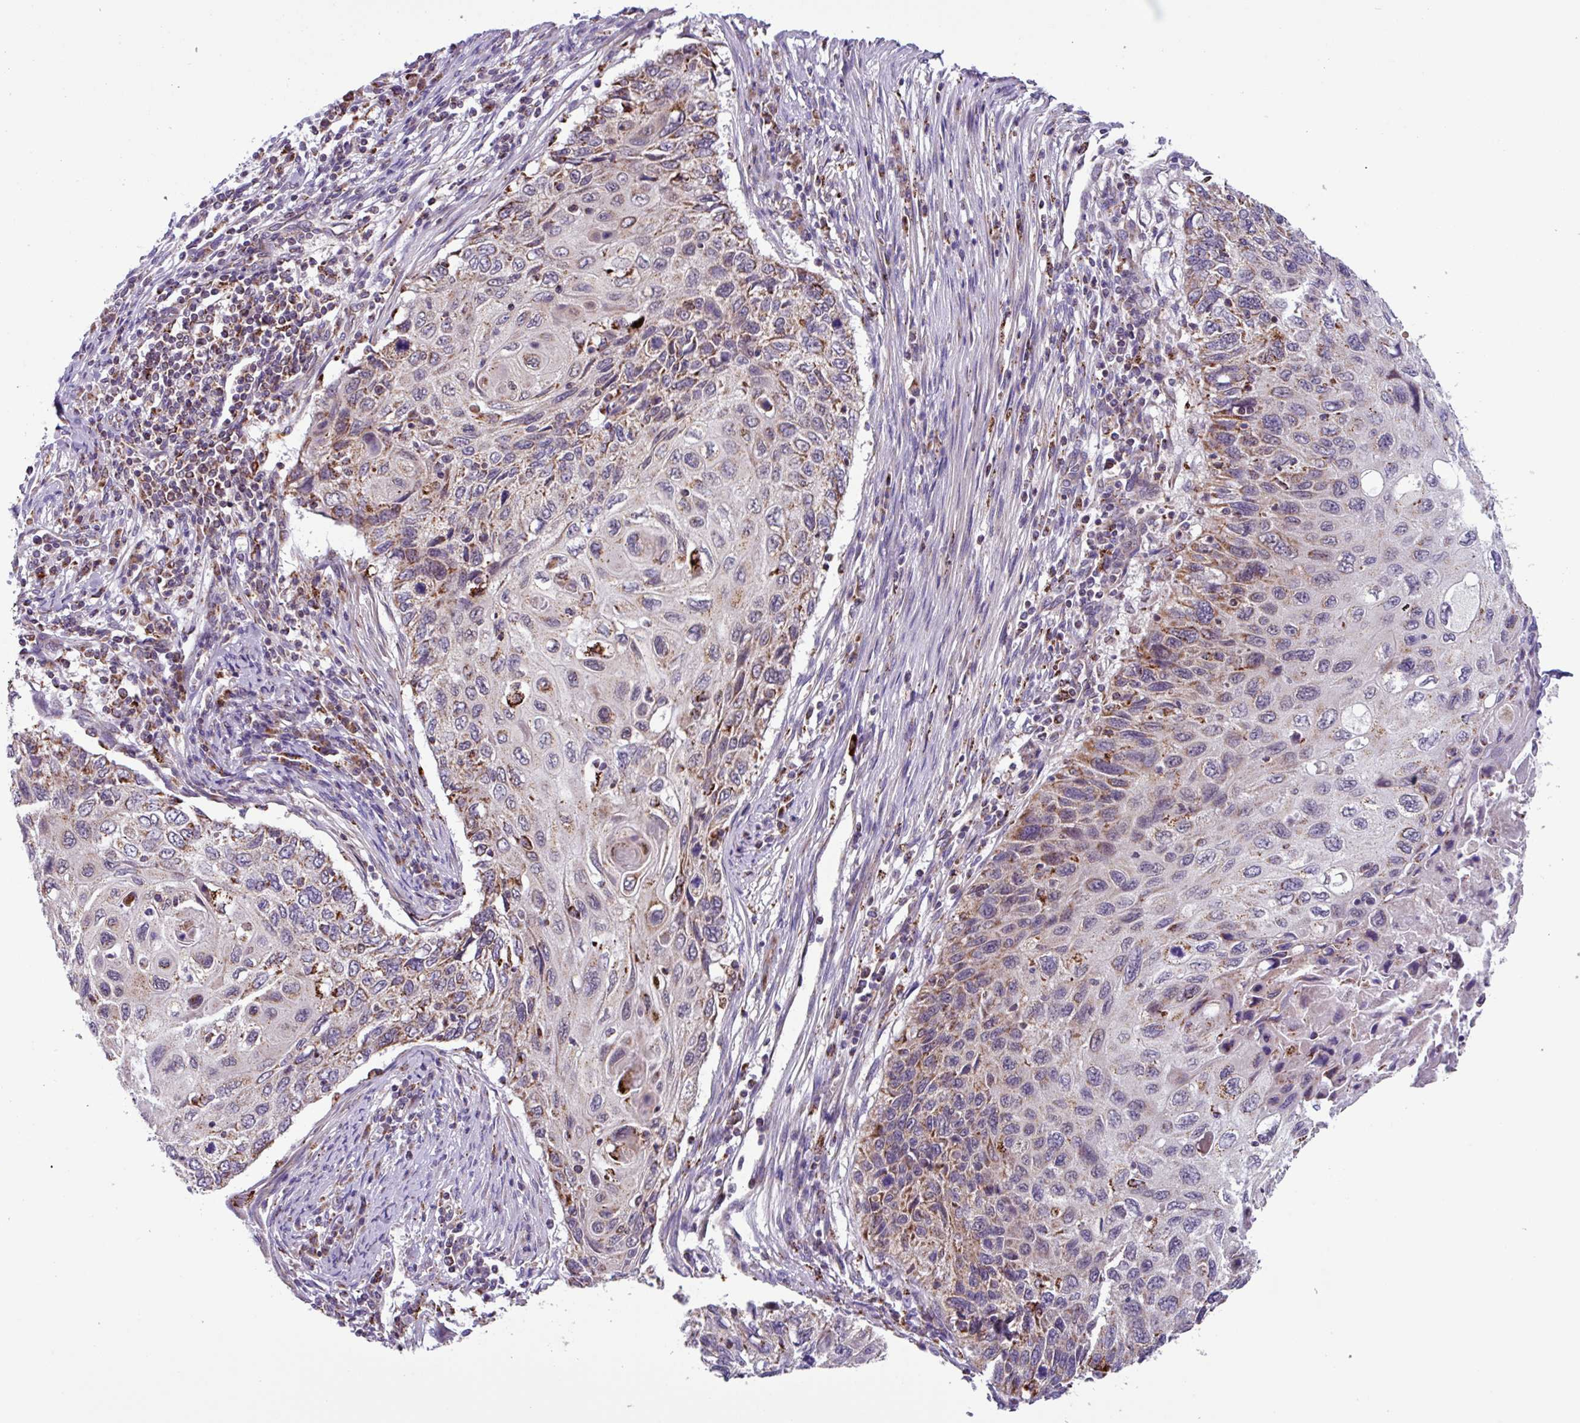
{"staining": {"intensity": "moderate", "quantity": "<25%", "location": "cytoplasmic/membranous"}, "tissue": "cervical cancer", "cell_type": "Tumor cells", "image_type": "cancer", "snomed": [{"axis": "morphology", "description": "Squamous cell carcinoma, NOS"}, {"axis": "topography", "description": "Cervix"}], "caption": "High-magnification brightfield microscopy of cervical squamous cell carcinoma stained with DAB (brown) and counterstained with hematoxylin (blue). tumor cells exhibit moderate cytoplasmic/membranous staining is appreciated in about<25% of cells.", "gene": "AKIRIN1", "patient": {"sex": "female", "age": 70}}